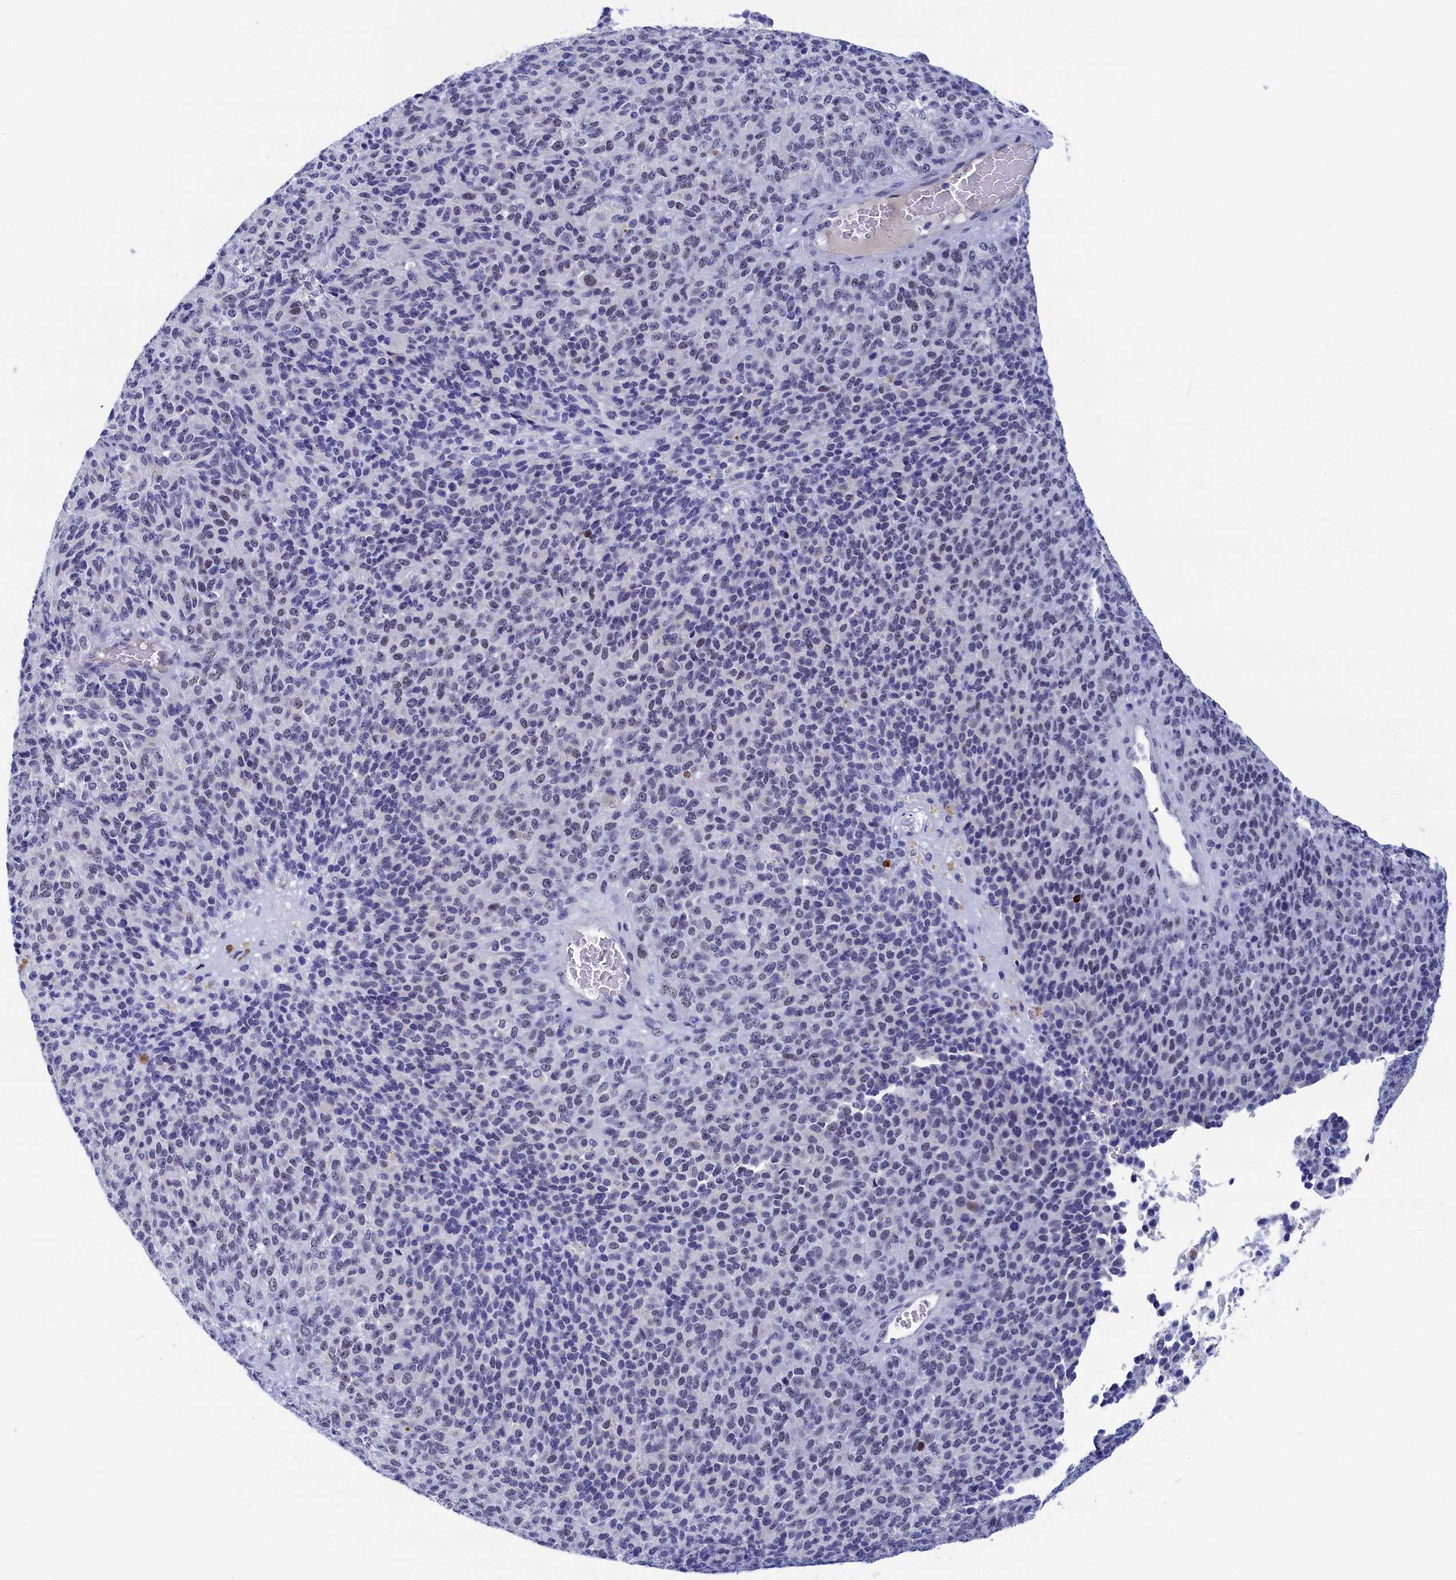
{"staining": {"intensity": "negative", "quantity": "none", "location": "none"}, "tissue": "melanoma", "cell_type": "Tumor cells", "image_type": "cancer", "snomed": [{"axis": "morphology", "description": "Malignant melanoma, Metastatic site"}, {"axis": "topography", "description": "Brain"}], "caption": "A high-resolution micrograph shows IHC staining of melanoma, which displays no significant staining in tumor cells. The staining was performed using DAB (3,3'-diaminobenzidine) to visualize the protein expression in brown, while the nuclei were stained in blue with hematoxylin (Magnification: 20x).", "gene": "WDR83", "patient": {"sex": "female", "age": 56}}